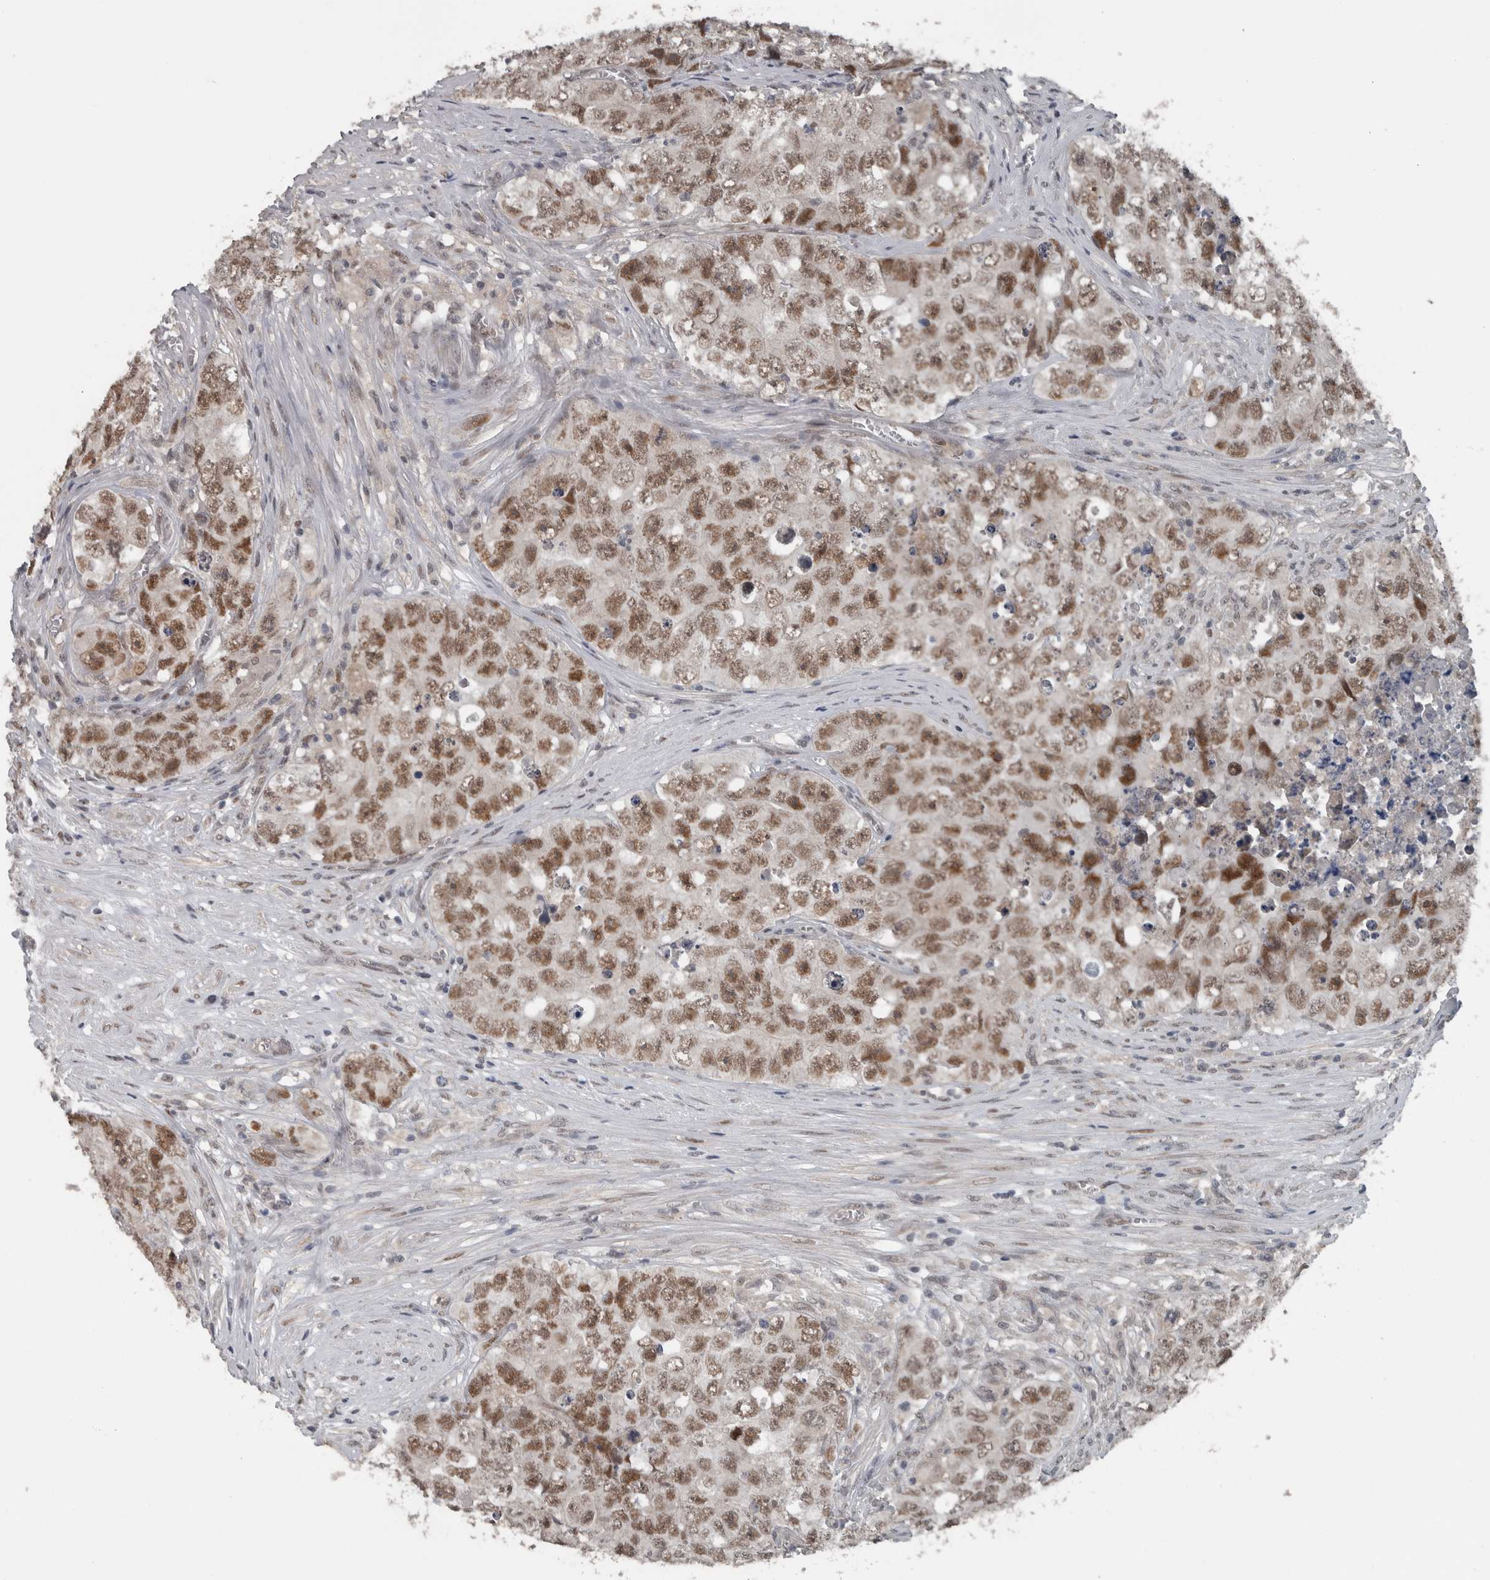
{"staining": {"intensity": "moderate", "quantity": ">75%", "location": "nuclear"}, "tissue": "testis cancer", "cell_type": "Tumor cells", "image_type": "cancer", "snomed": [{"axis": "morphology", "description": "Seminoma, NOS"}, {"axis": "morphology", "description": "Carcinoma, Embryonal, NOS"}, {"axis": "topography", "description": "Testis"}], "caption": "Approximately >75% of tumor cells in human testis embryonal carcinoma display moderate nuclear protein staining as visualized by brown immunohistochemical staining.", "gene": "ZBTB21", "patient": {"sex": "male", "age": 43}}